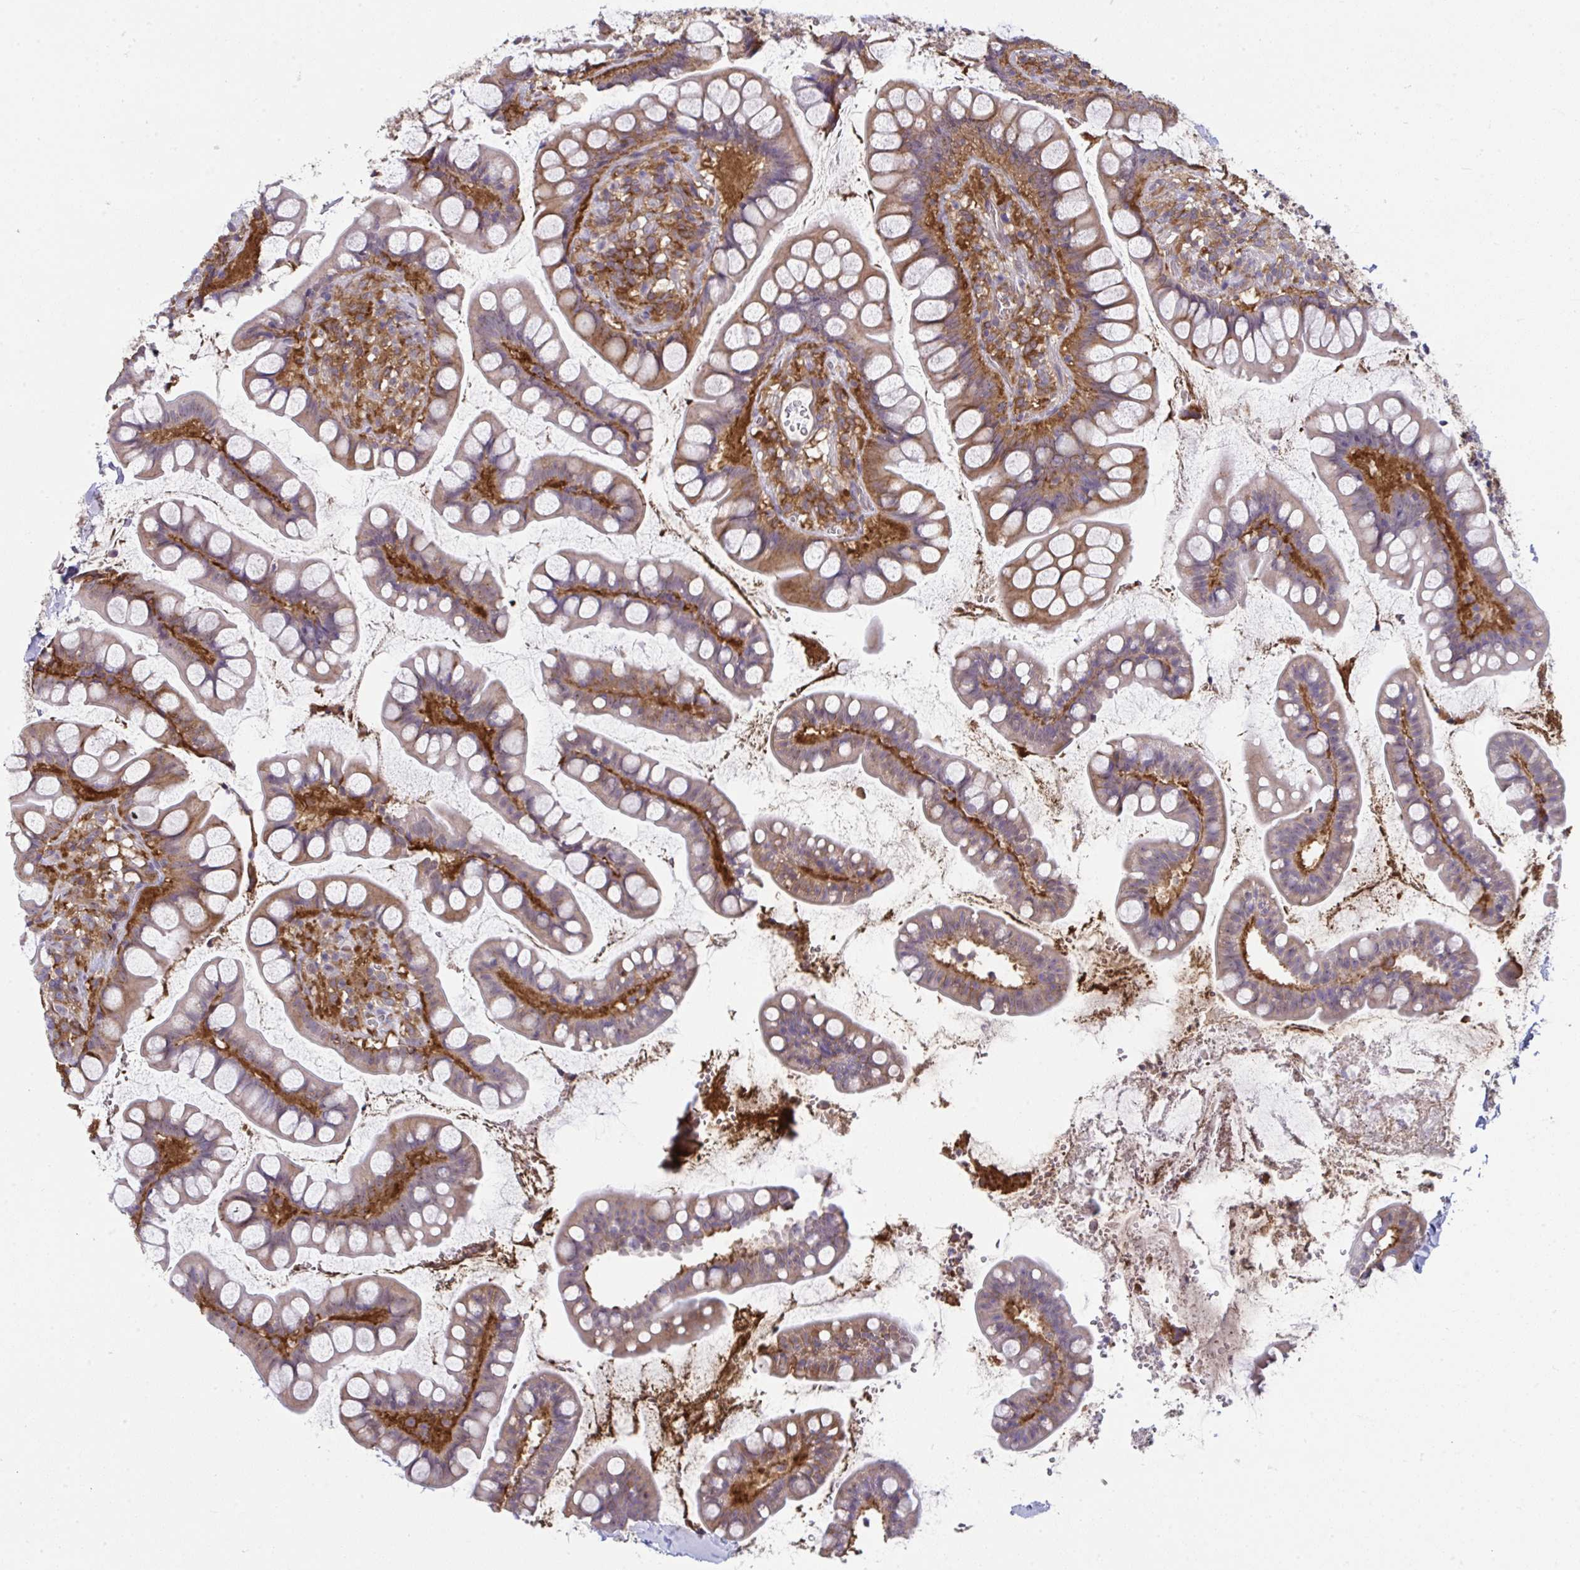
{"staining": {"intensity": "moderate", "quantity": ">75%", "location": "cytoplasmic/membranous"}, "tissue": "small intestine", "cell_type": "Glandular cells", "image_type": "normal", "snomed": [{"axis": "morphology", "description": "Normal tissue, NOS"}, {"axis": "topography", "description": "Small intestine"}], "caption": "Immunohistochemistry (IHC) image of normal small intestine: small intestine stained using immunohistochemistry displays medium levels of moderate protein expression localized specifically in the cytoplasmic/membranous of glandular cells, appearing as a cytoplasmic/membranous brown color.", "gene": "ALDH16A1", "patient": {"sex": "male", "age": 70}}